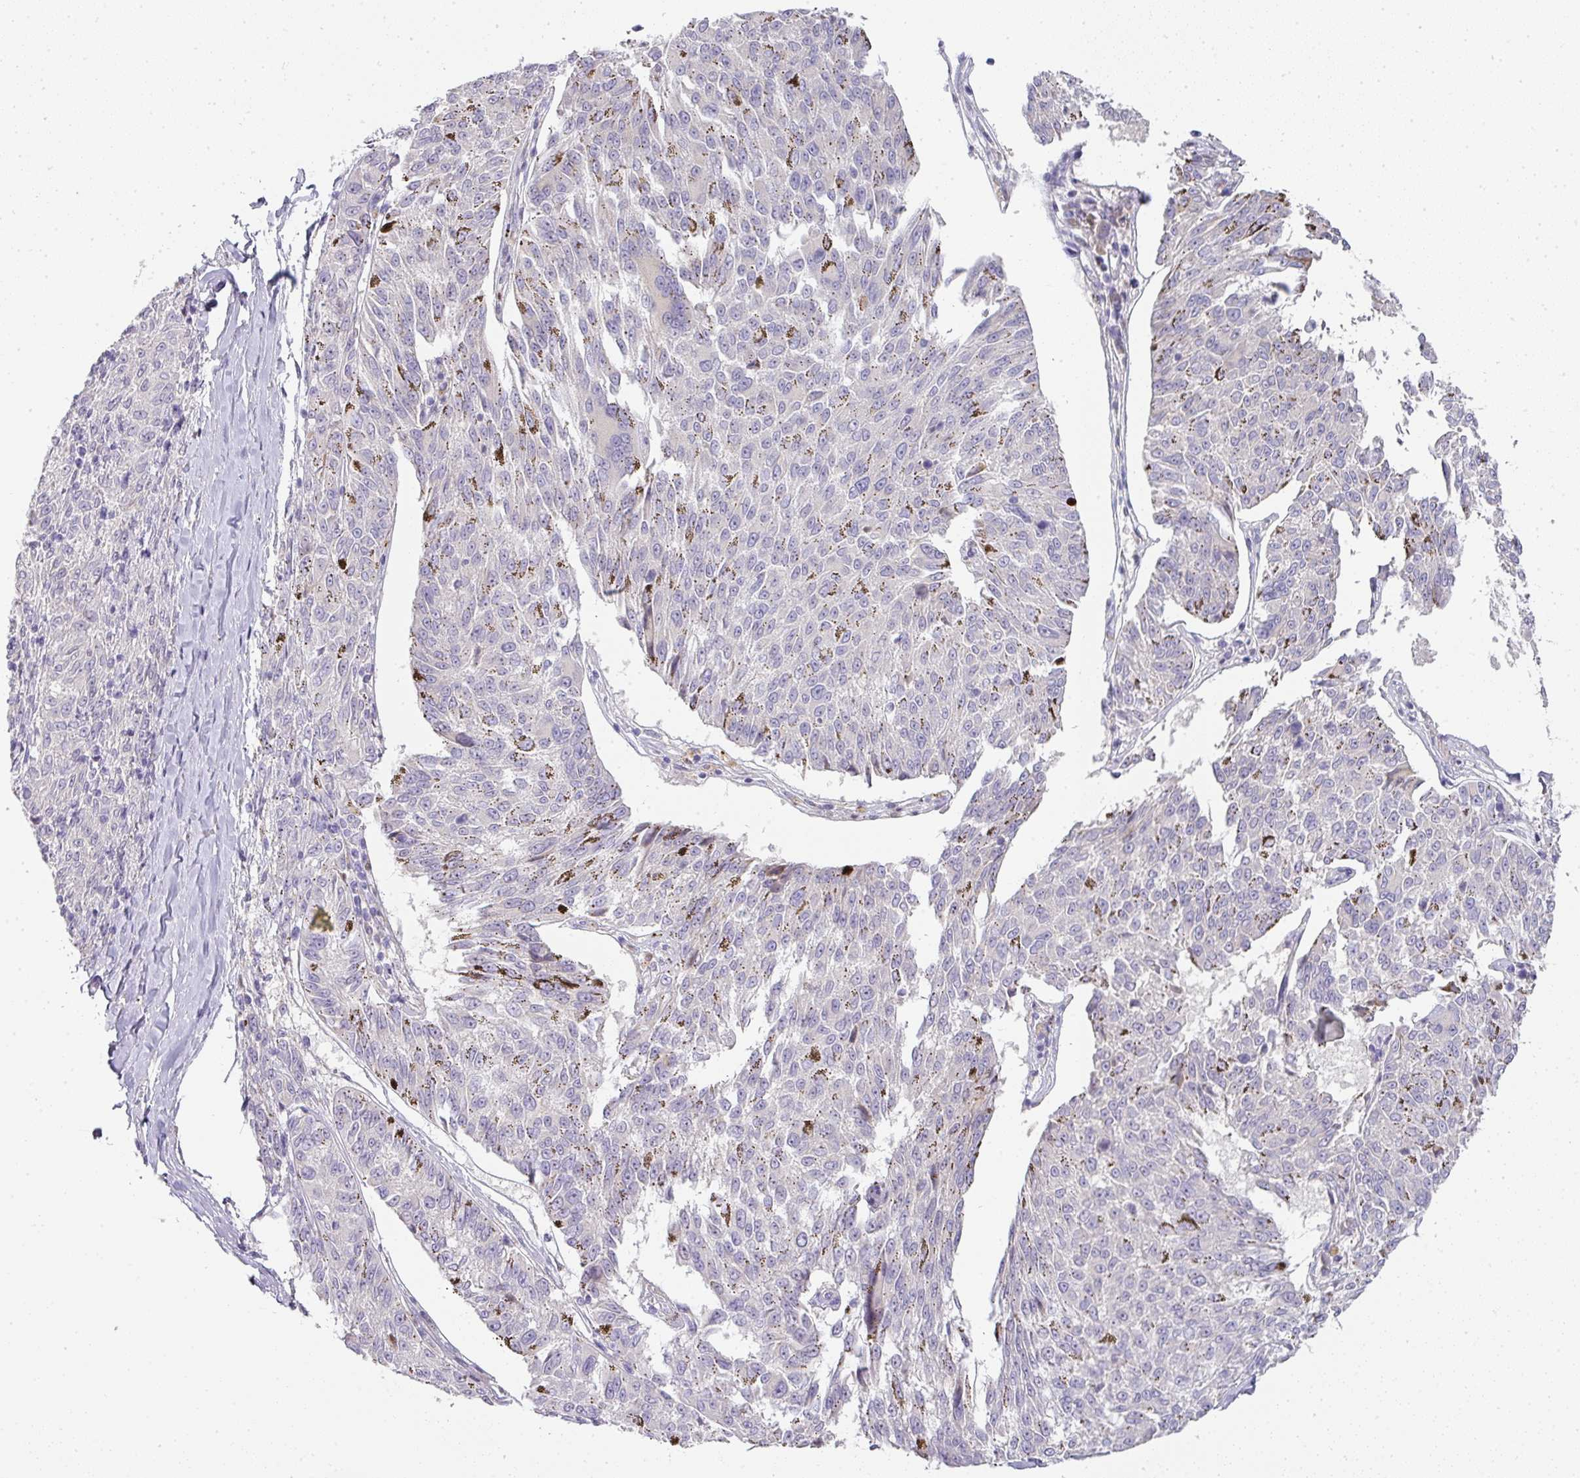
{"staining": {"intensity": "negative", "quantity": "none", "location": "none"}, "tissue": "melanoma", "cell_type": "Tumor cells", "image_type": "cancer", "snomed": [{"axis": "morphology", "description": "Malignant melanoma, NOS"}, {"axis": "topography", "description": "Skin"}], "caption": "Photomicrograph shows no protein positivity in tumor cells of melanoma tissue.", "gene": "HHEX", "patient": {"sex": "female", "age": 72}}